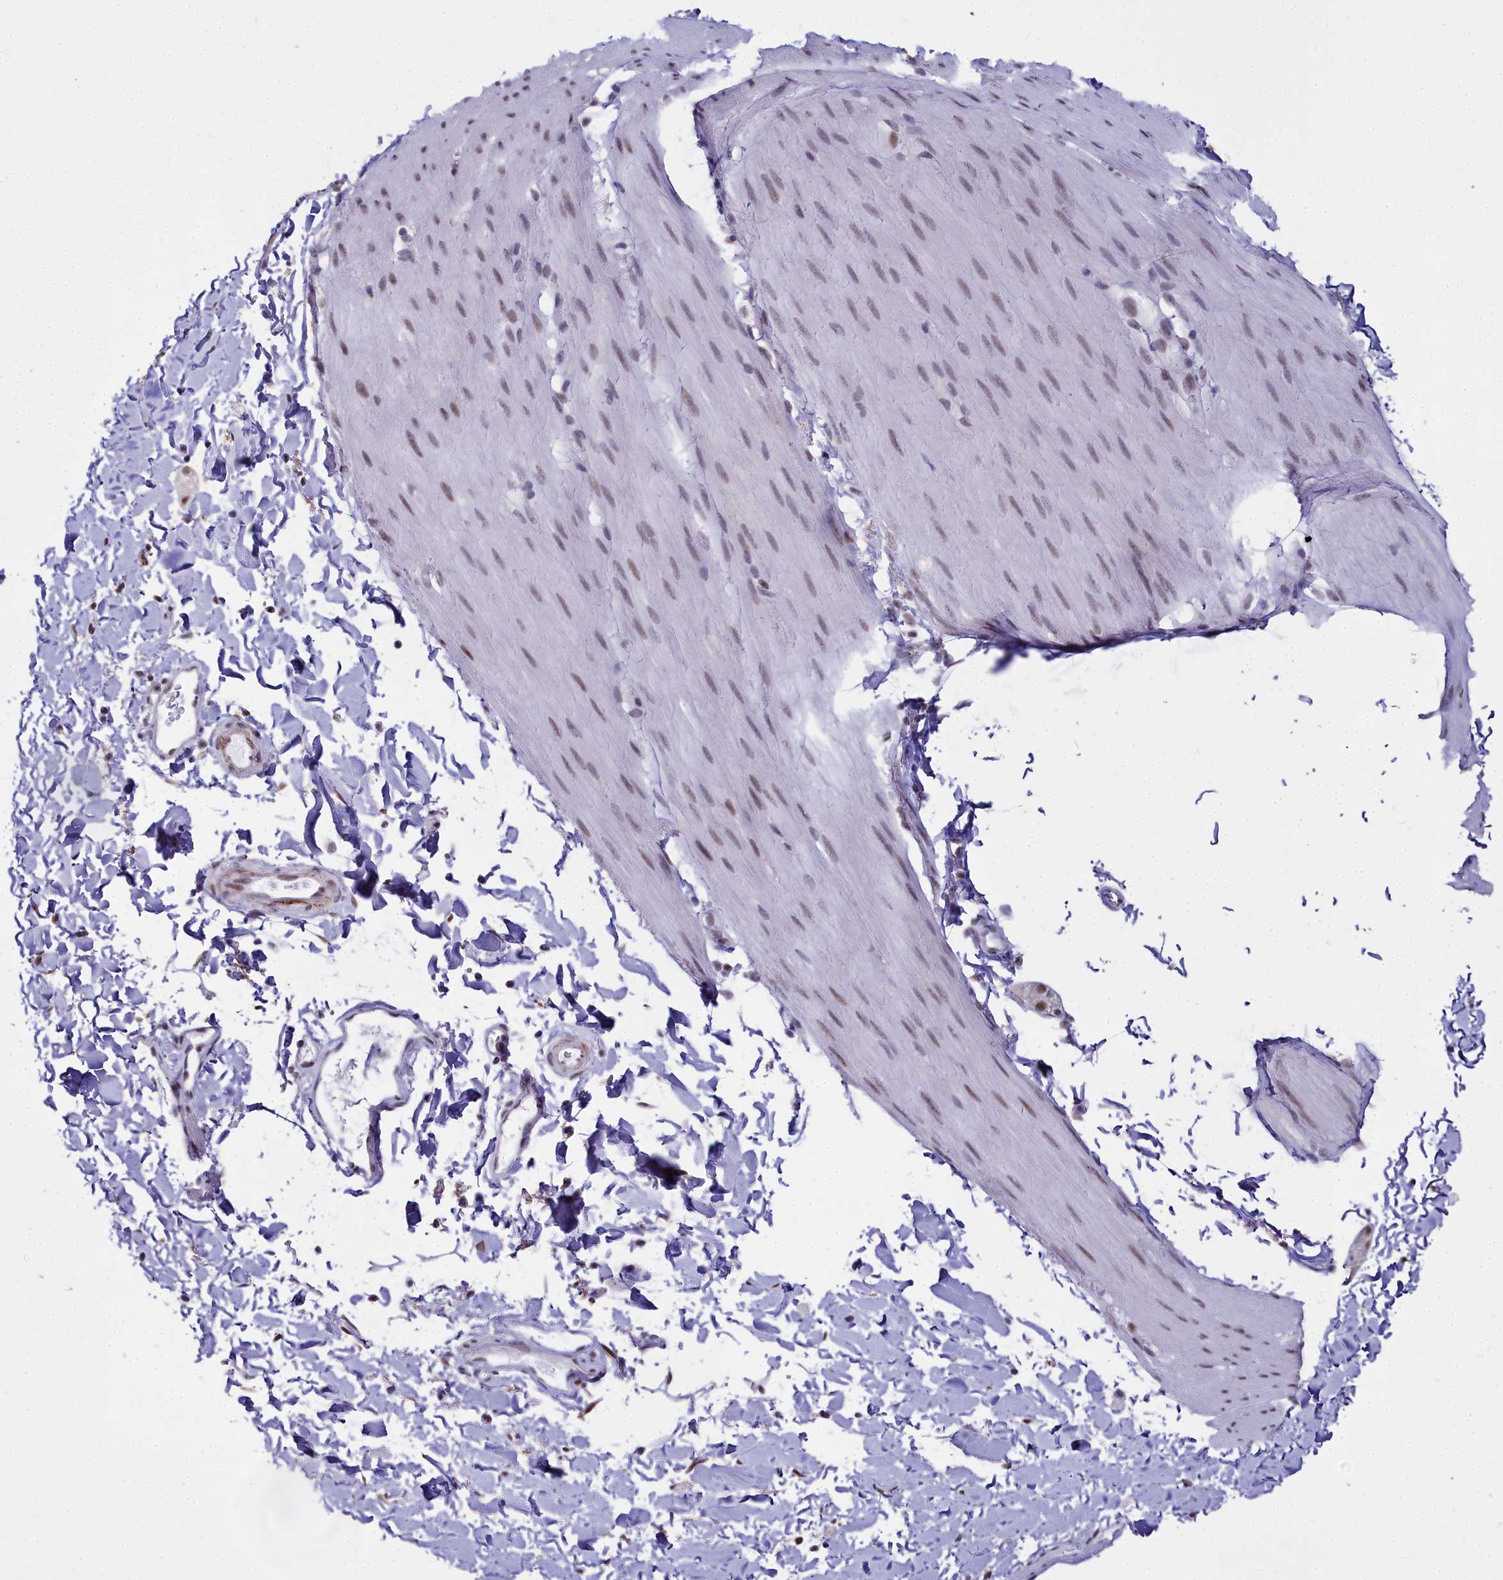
{"staining": {"intensity": "weak", "quantity": ">75%", "location": "nuclear"}, "tissue": "smooth muscle", "cell_type": "Smooth muscle cells", "image_type": "normal", "snomed": [{"axis": "morphology", "description": "Normal tissue, NOS"}, {"axis": "topography", "description": "Smooth muscle"}, {"axis": "topography", "description": "Small intestine"}], "caption": "Smooth muscle stained with a brown dye shows weak nuclear positive expression in about >75% of smooth muscle cells.", "gene": "RBM12", "patient": {"sex": "female", "age": 84}}